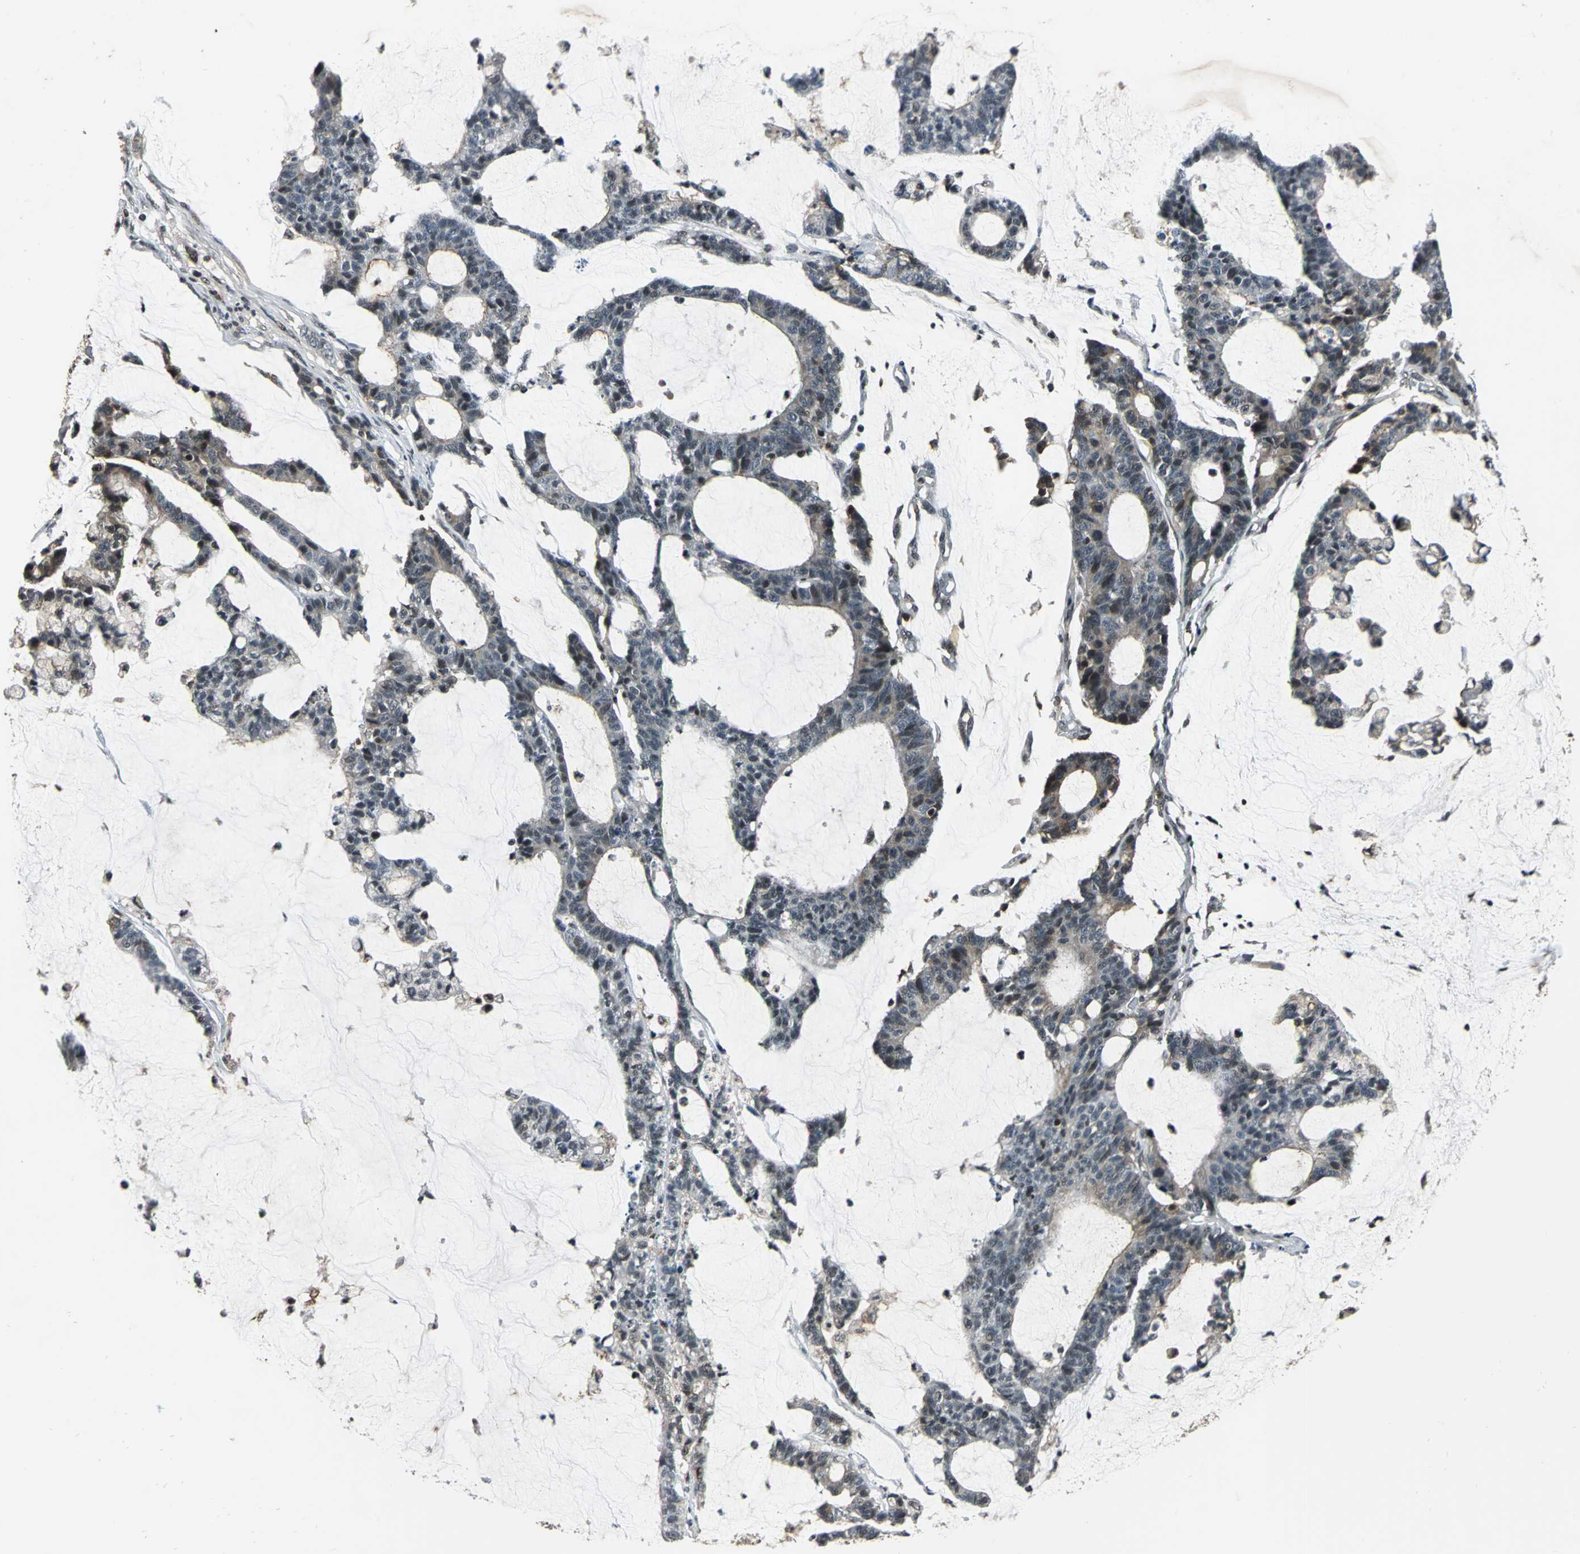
{"staining": {"intensity": "weak", "quantity": "<25%", "location": "cytoplasmic/membranous"}, "tissue": "colorectal cancer", "cell_type": "Tumor cells", "image_type": "cancer", "snomed": [{"axis": "morphology", "description": "Adenocarcinoma, NOS"}, {"axis": "topography", "description": "Colon"}], "caption": "Immunohistochemistry image of human colorectal cancer (adenocarcinoma) stained for a protein (brown), which shows no staining in tumor cells.", "gene": "NR2C2", "patient": {"sex": "female", "age": 84}}